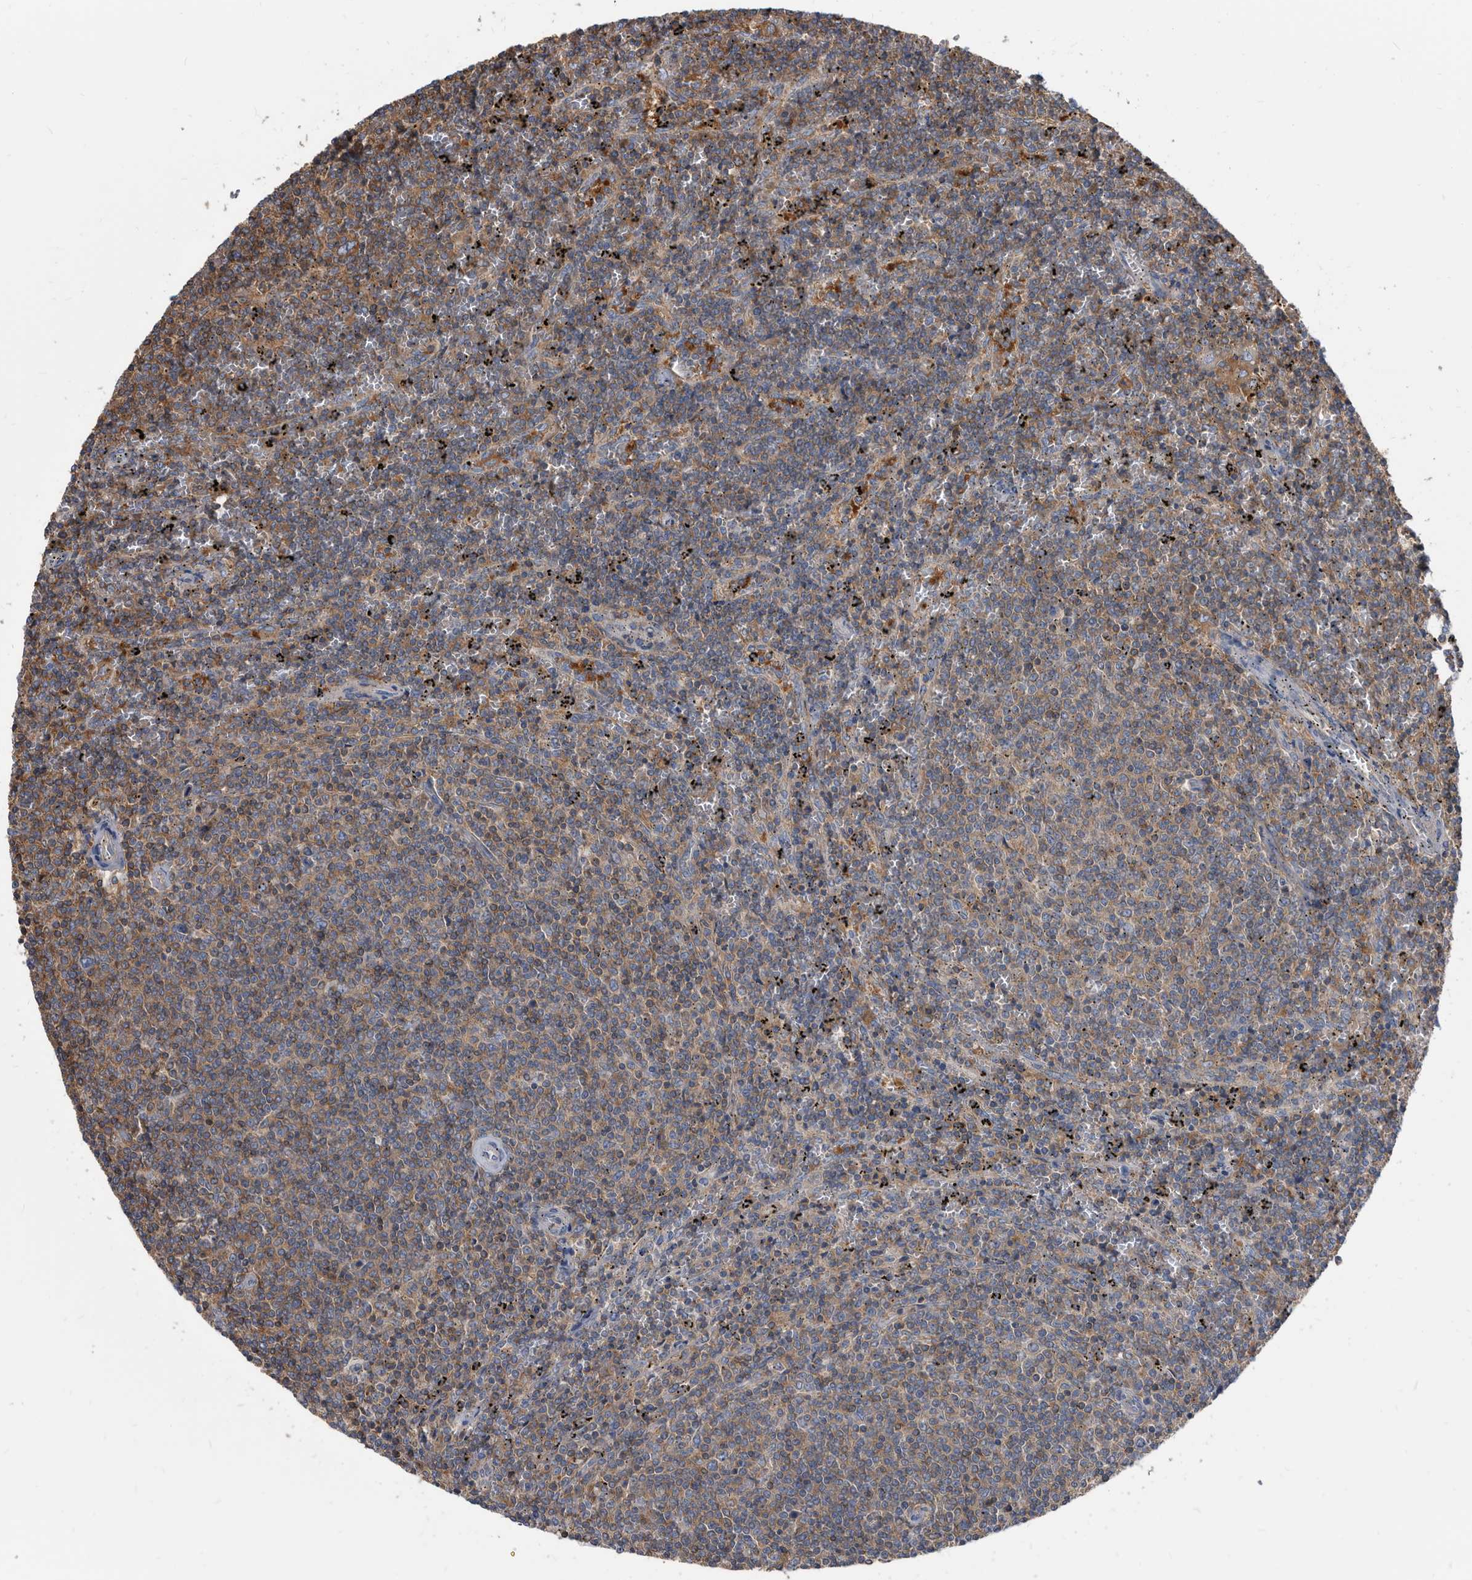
{"staining": {"intensity": "weak", "quantity": "25%-75%", "location": "cytoplasmic/membranous"}, "tissue": "lymphoma", "cell_type": "Tumor cells", "image_type": "cancer", "snomed": [{"axis": "morphology", "description": "Malignant lymphoma, non-Hodgkin's type, Low grade"}, {"axis": "topography", "description": "Spleen"}], "caption": "High-power microscopy captured an immunohistochemistry (IHC) micrograph of lymphoma, revealing weak cytoplasmic/membranous positivity in about 25%-75% of tumor cells. Ihc stains the protein of interest in brown and the nuclei are stained blue.", "gene": "APEH", "patient": {"sex": "female", "age": 50}}